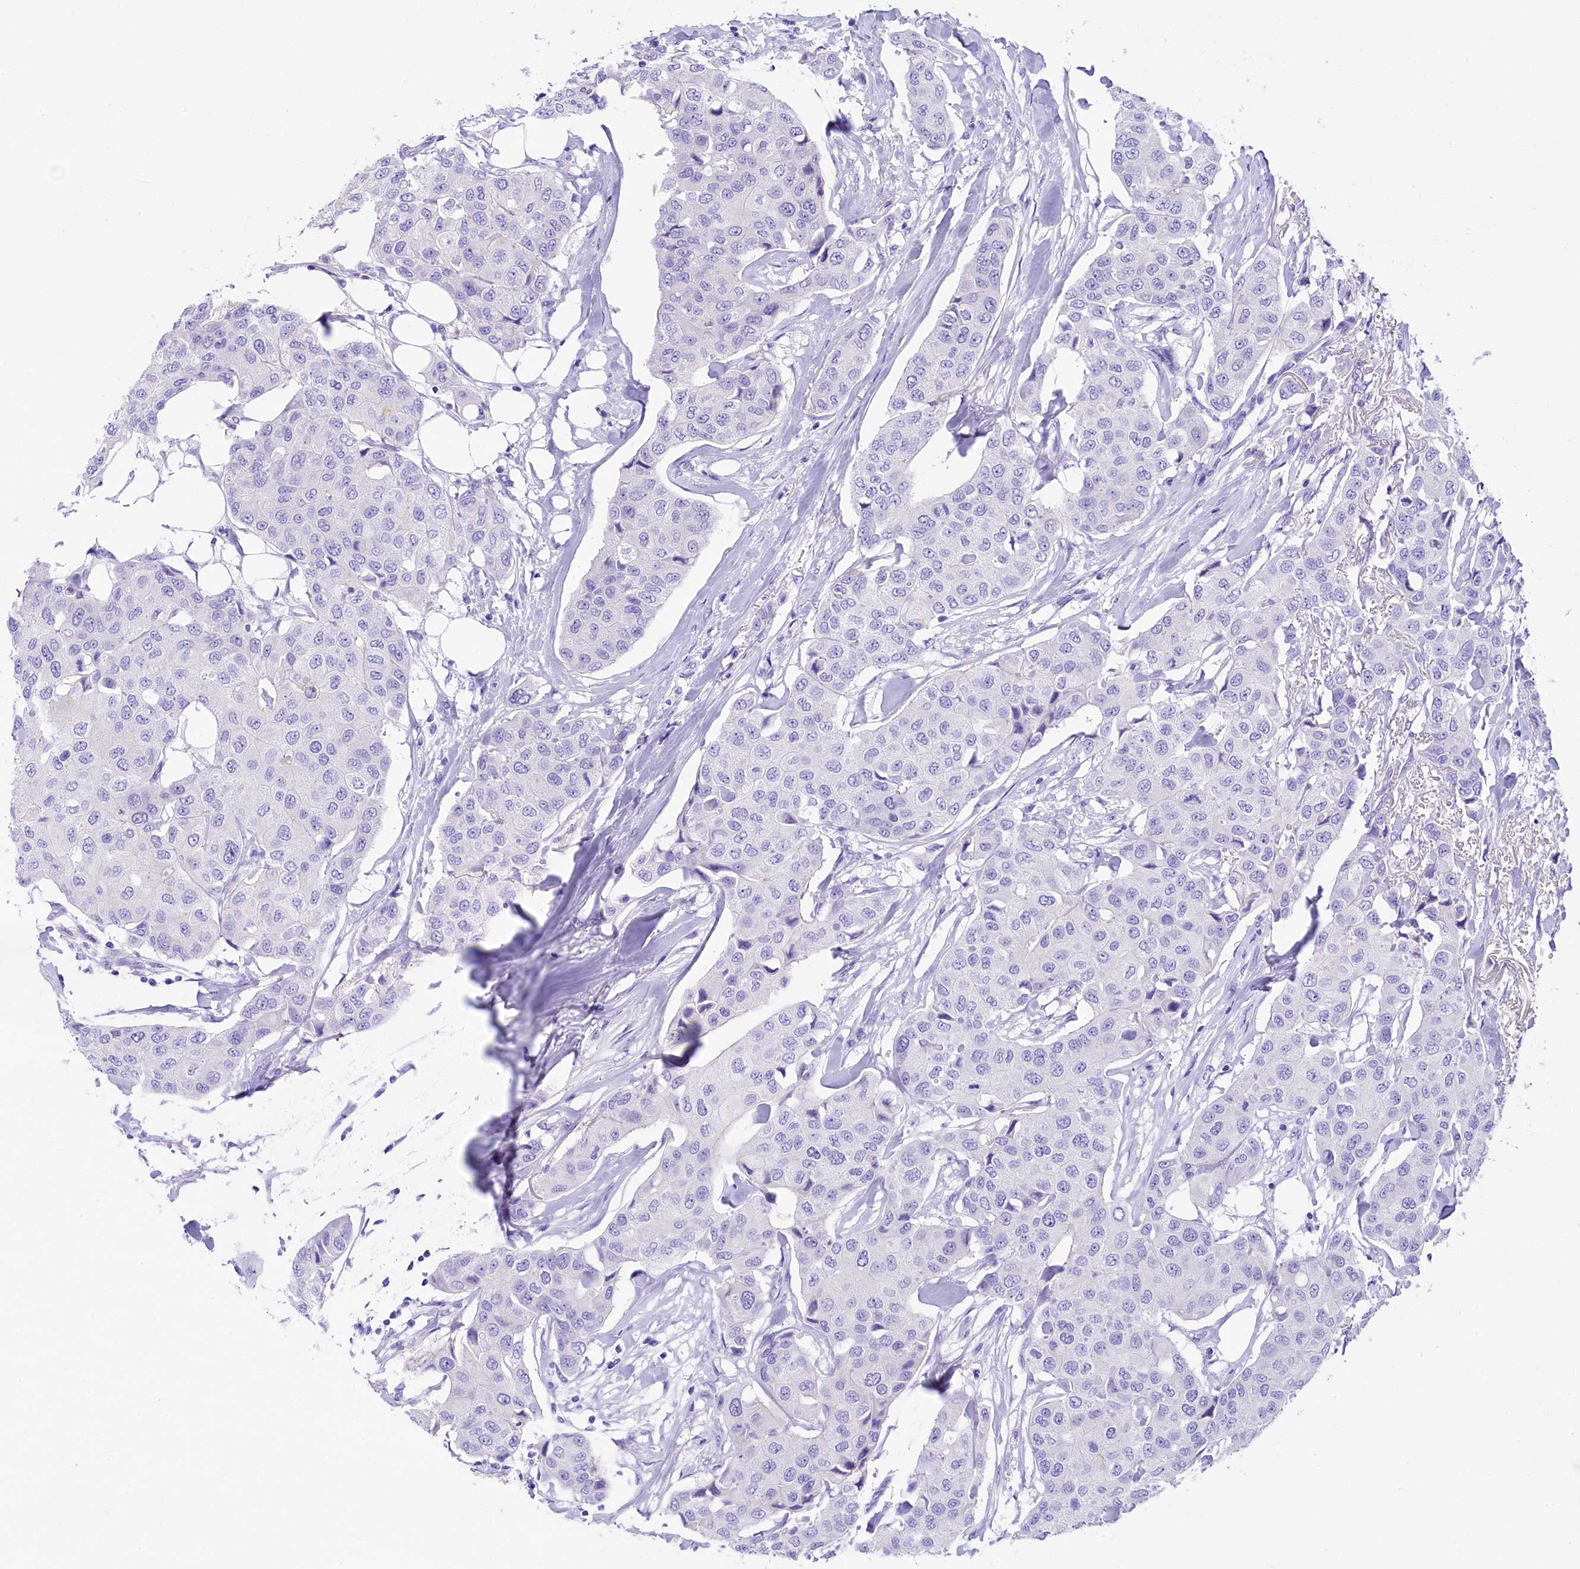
{"staining": {"intensity": "negative", "quantity": "none", "location": "none"}, "tissue": "breast cancer", "cell_type": "Tumor cells", "image_type": "cancer", "snomed": [{"axis": "morphology", "description": "Duct carcinoma"}, {"axis": "topography", "description": "Breast"}], "caption": "This is an IHC photomicrograph of human breast intraductal carcinoma. There is no positivity in tumor cells.", "gene": "SKIDA1", "patient": {"sex": "female", "age": 80}}